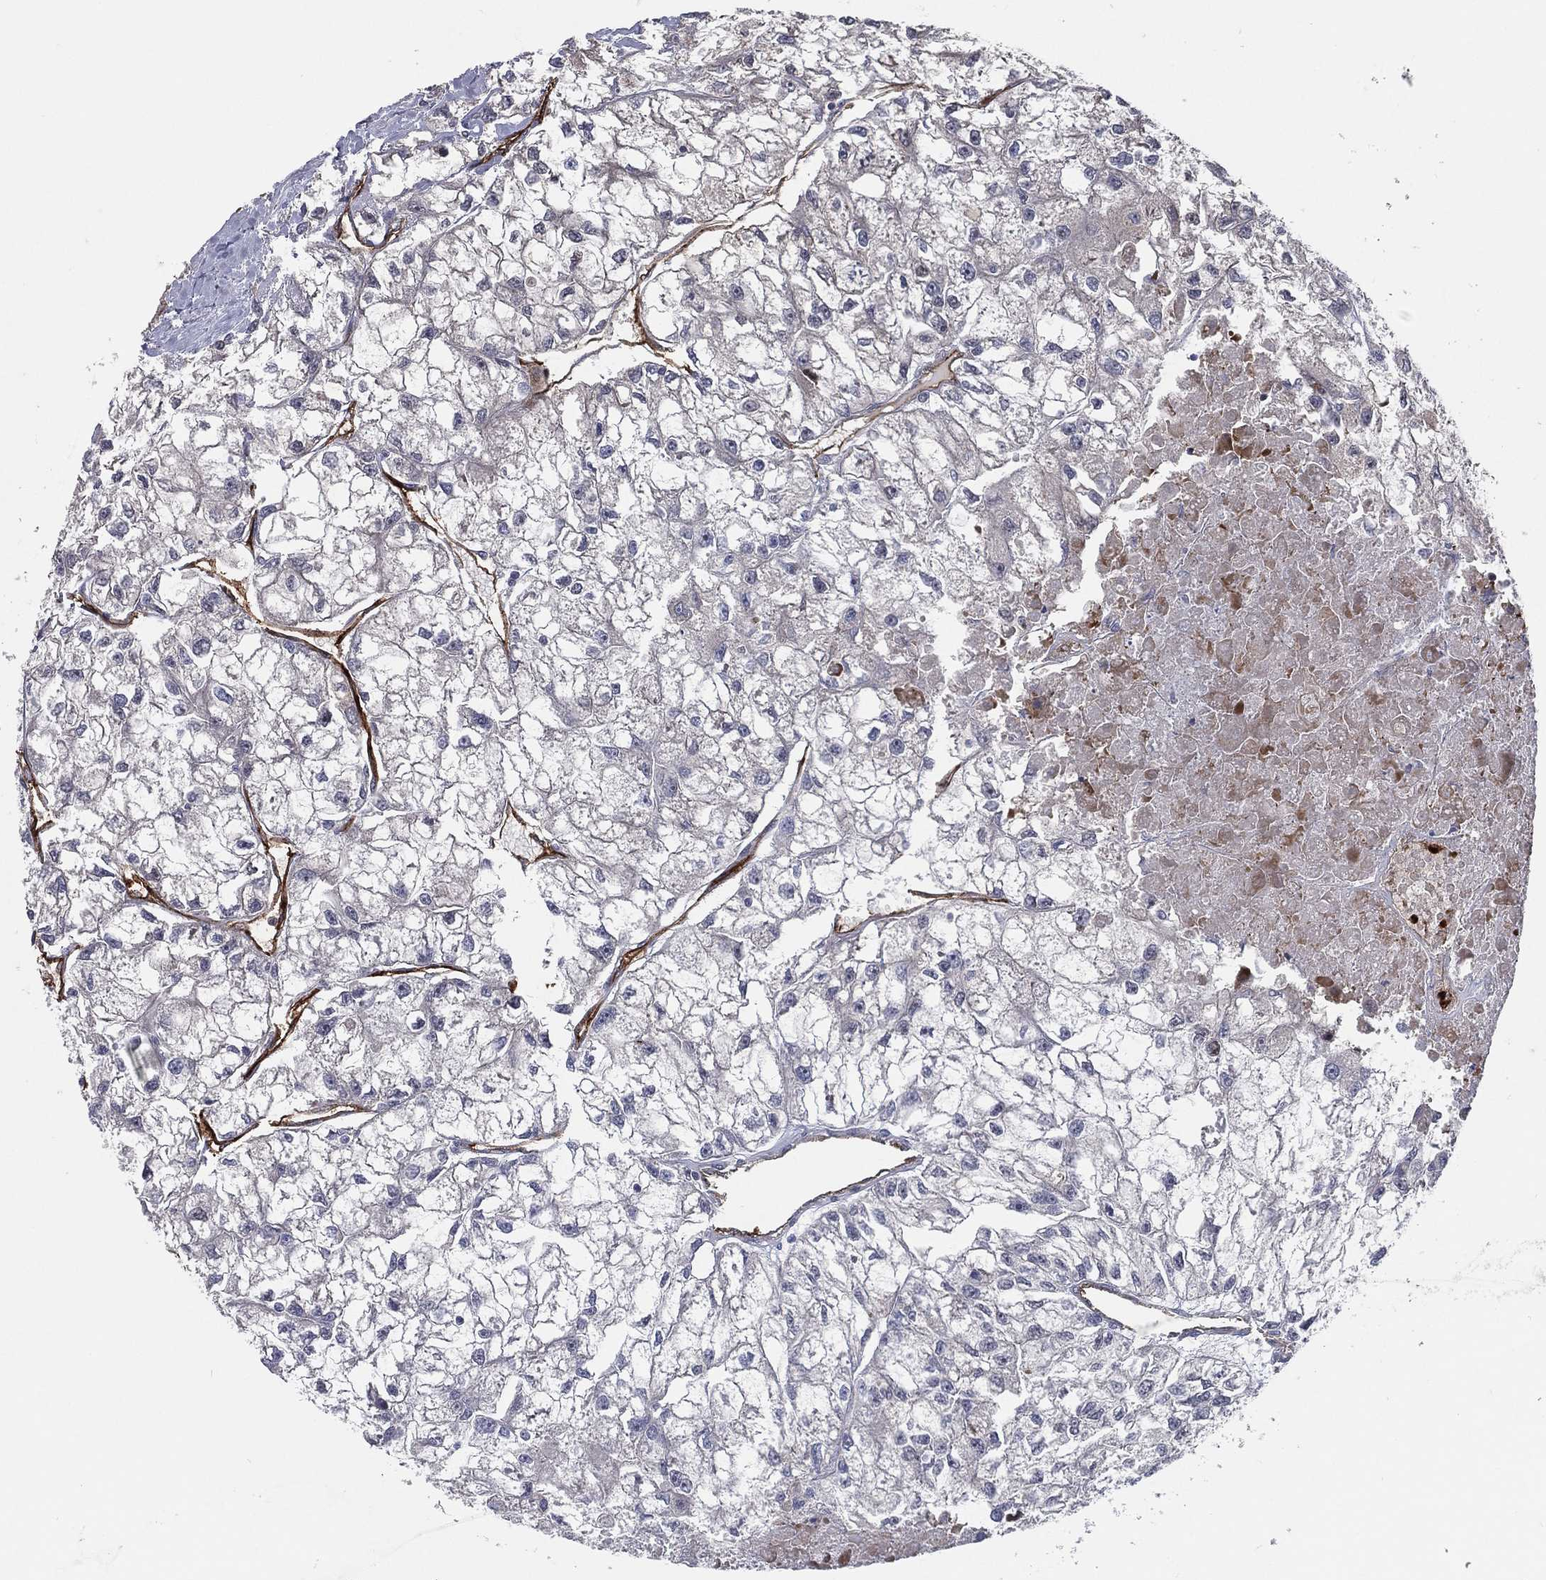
{"staining": {"intensity": "negative", "quantity": "none", "location": "none"}, "tissue": "renal cancer", "cell_type": "Tumor cells", "image_type": "cancer", "snomed": [{"axis": "morphology", "description": "Adenocarcinoma, NOS"}, {"axis": "topography", "description": "Kidney"}], "caption": "The micrograph exhibits no significant expression in tumor cells of renal cancer. (DAB IHC with hematoxylin counter stain).", "gene": "UTP14A", "patient": {"sex": "male", "age": 56}}